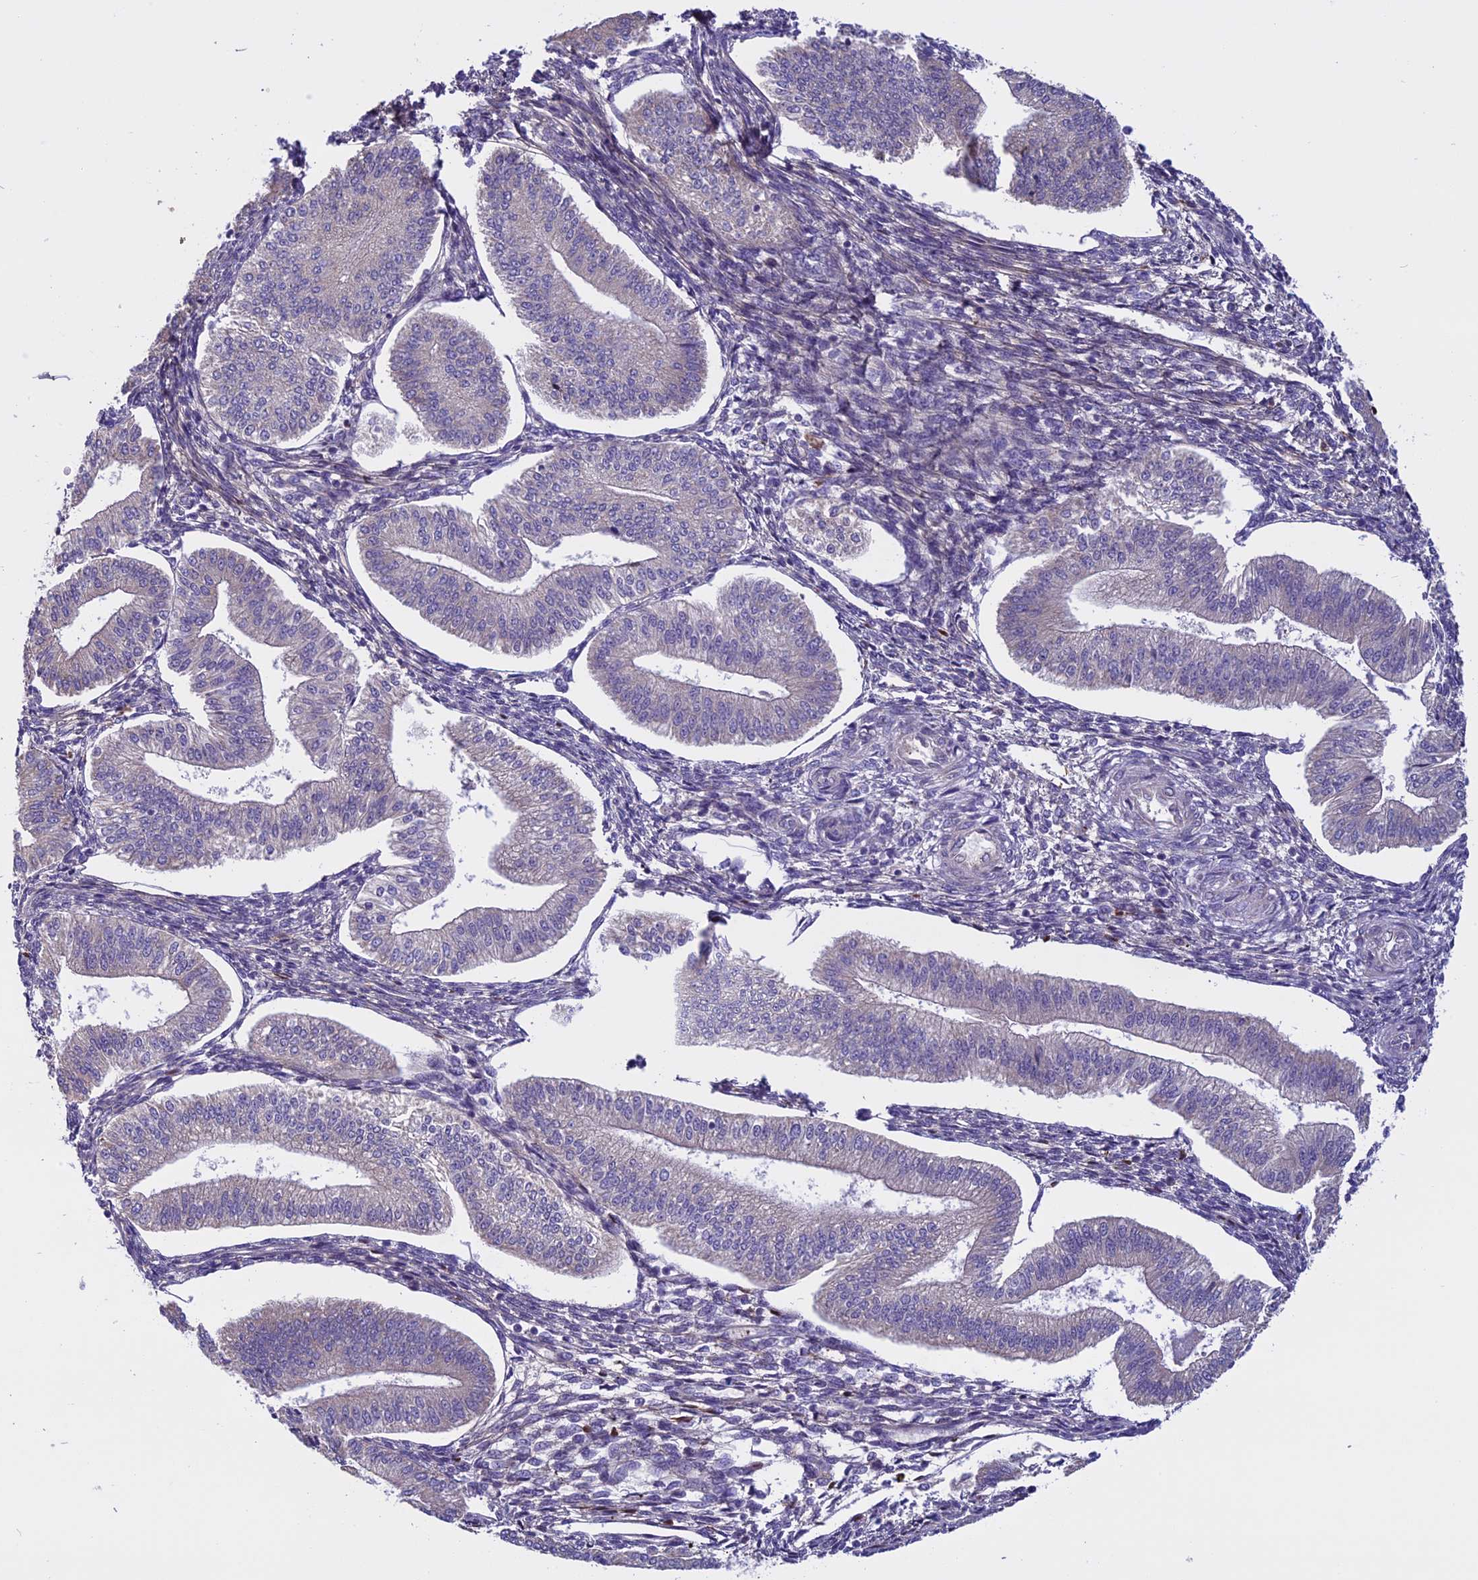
{"staining": {"intensity": "negative", "quantity": "none", "location": "none"}, "tissue": "endometrium", "cell_type": "Cells in endometrial stroma", "image_type": "normal", "snomed": [{"axis": "morphology", "description": "Normal tissue, NOS"}, {"axis": "topography", "description": "Endometrium"}], "caption": "Immunohistochemical staining of benign endometrium demonstrates no significant positivity in cells in endometrial stroma.", "gene": "DCTN5", "patient": {"sex": "female", "age": 34}}